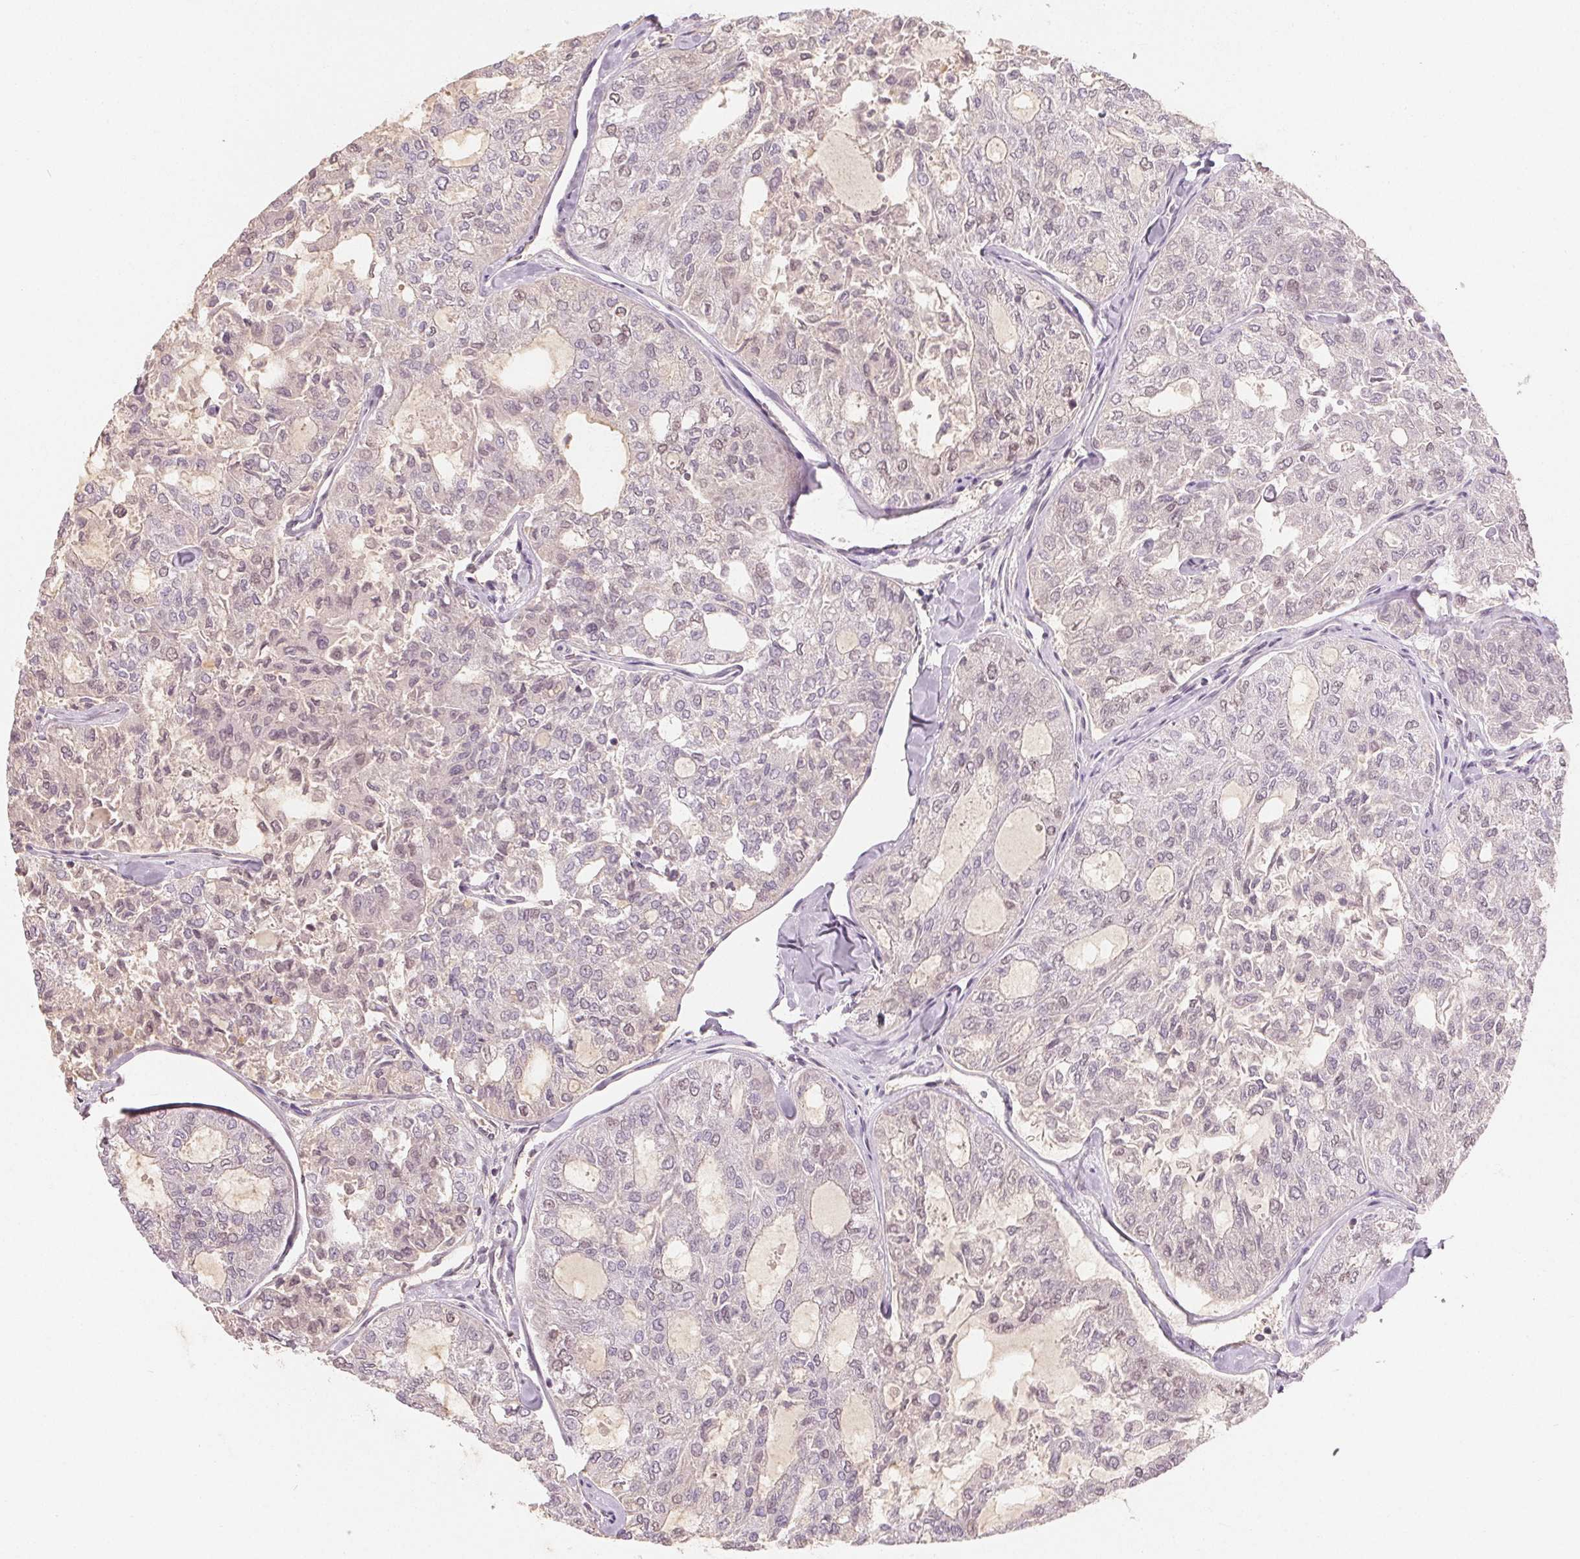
{"staining": {"intensity": "weak", "quantity": "25%-75%", "location": "nuclear"}, "tissue": "thyroid cancer", "cell_type": "Tumor cells", "image_type": "cancer", "snomed": [{"axis": "morphology", "description": "Follicular adenoma carcinoma, NOS"}, {"axis": "topography", "description": "Thyroid gland"}], "caption": "This is an image of immunohistochemistry staining of thyroid follicular adenoma carcinoma, which shows weak expression in the nuclear of tumor cells.", "gene": "NXF3", "patient": {"sex": "male", "age": 75}}